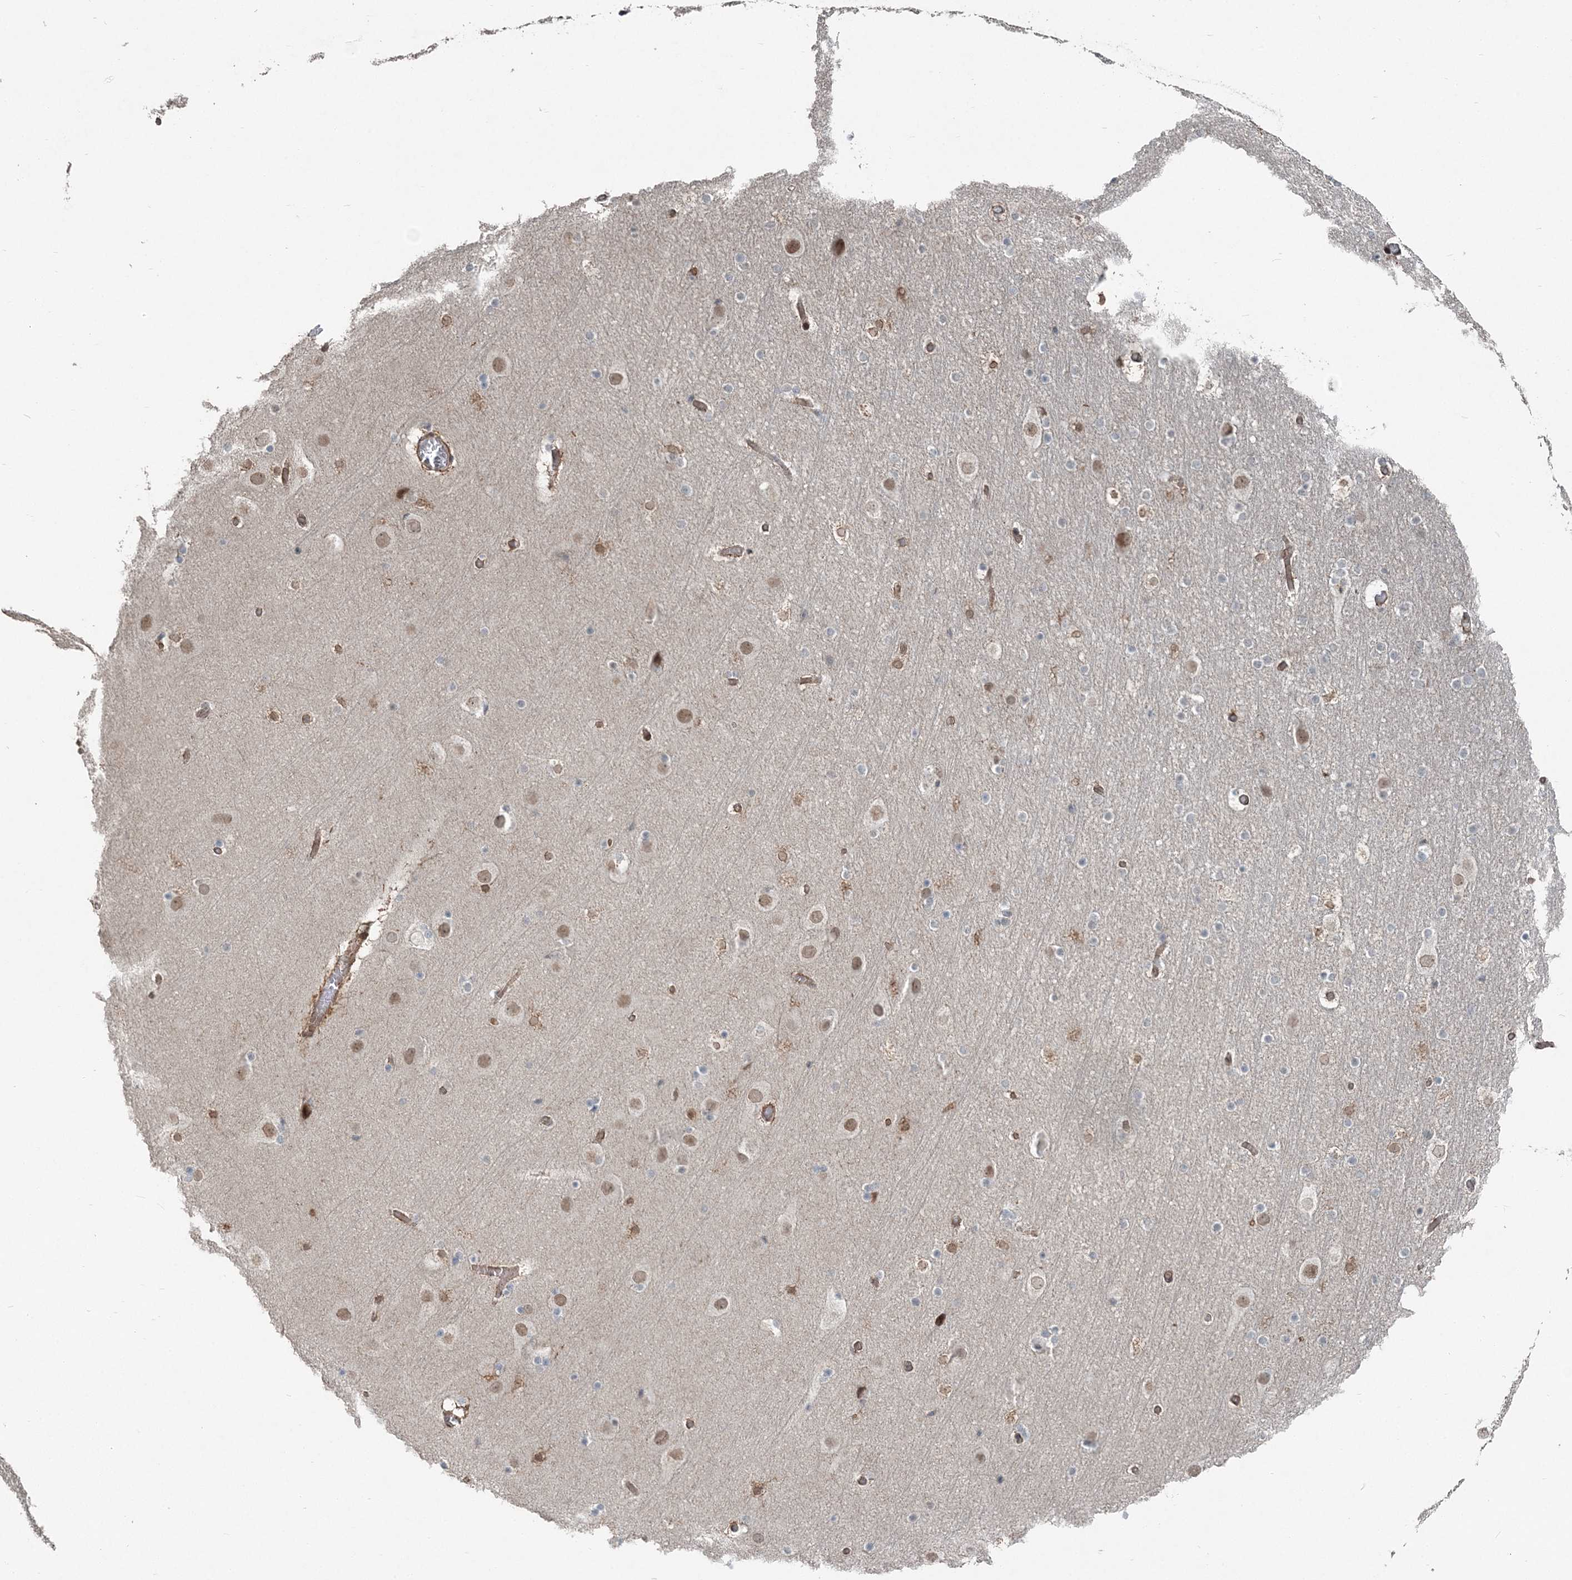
{"staining": {"intensity": "negative", "quantity": "none", "location": "none"}, "tissue": "cerebral cortex", "cell_type": "Endothelial cells", "image_type": "normal", "snomed": [{"axis": "morphology", "description": "Normal tissue, NOS"}, {"axis": "topography", "description": "Cerebral cortex"}], "caption": "The IHC micrograph has no significant expression in endothelial cells of cerebral cortex. Brightfield microscopy of IHC stained with DAB (3,3'-diaminobenzidine) (brown) and hematoxylin (blue), captured at high magnification.", "gene": "FBXL17", "patient": {"sex": "male", "age": 57}}